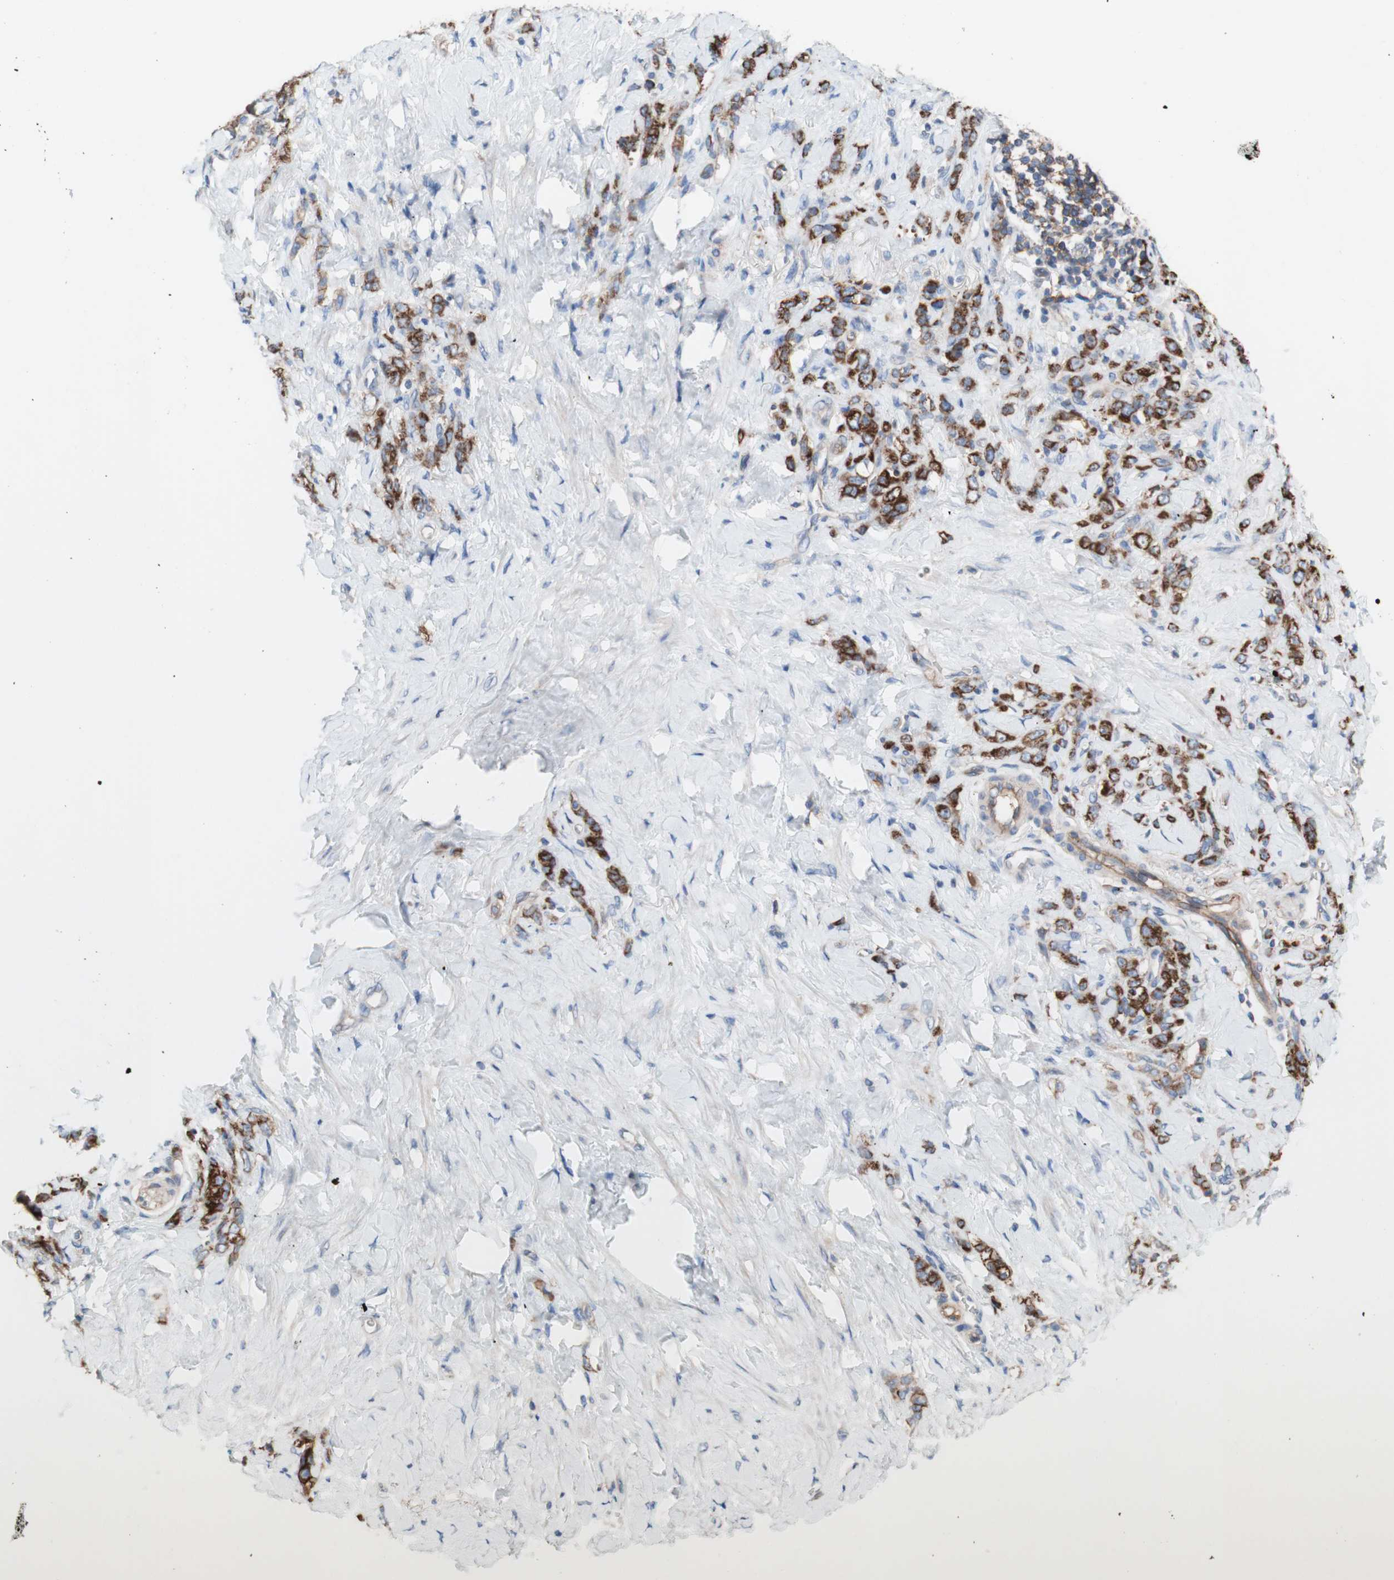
{"staining": {"intensity": "moderate", "quantity": "25%-75%", "location": "cytoplasmic/membranous"}, "tissue": "stomach cancer", "cell_type": "Tumor cells", "image_type": "cancer", "snomed": [{"axis": "morphology", "description": "Adenocarcinoma, NOS"}, {"axis": "topography", "description": "Stomach"}], "caption": "Immunohistochemical staining of stomach adenocarcinoma reveals medium levels of moderate cytoplasmic/membranous protein positivity in about 25%-75% of tumor cells. The protein of interest is stained brown, and the nuclei are stained in blue (DAB IHC with brightfield microscopy, high magnification).", "gene": "CD46", "patient": {"sex": "male", "age": 82}}